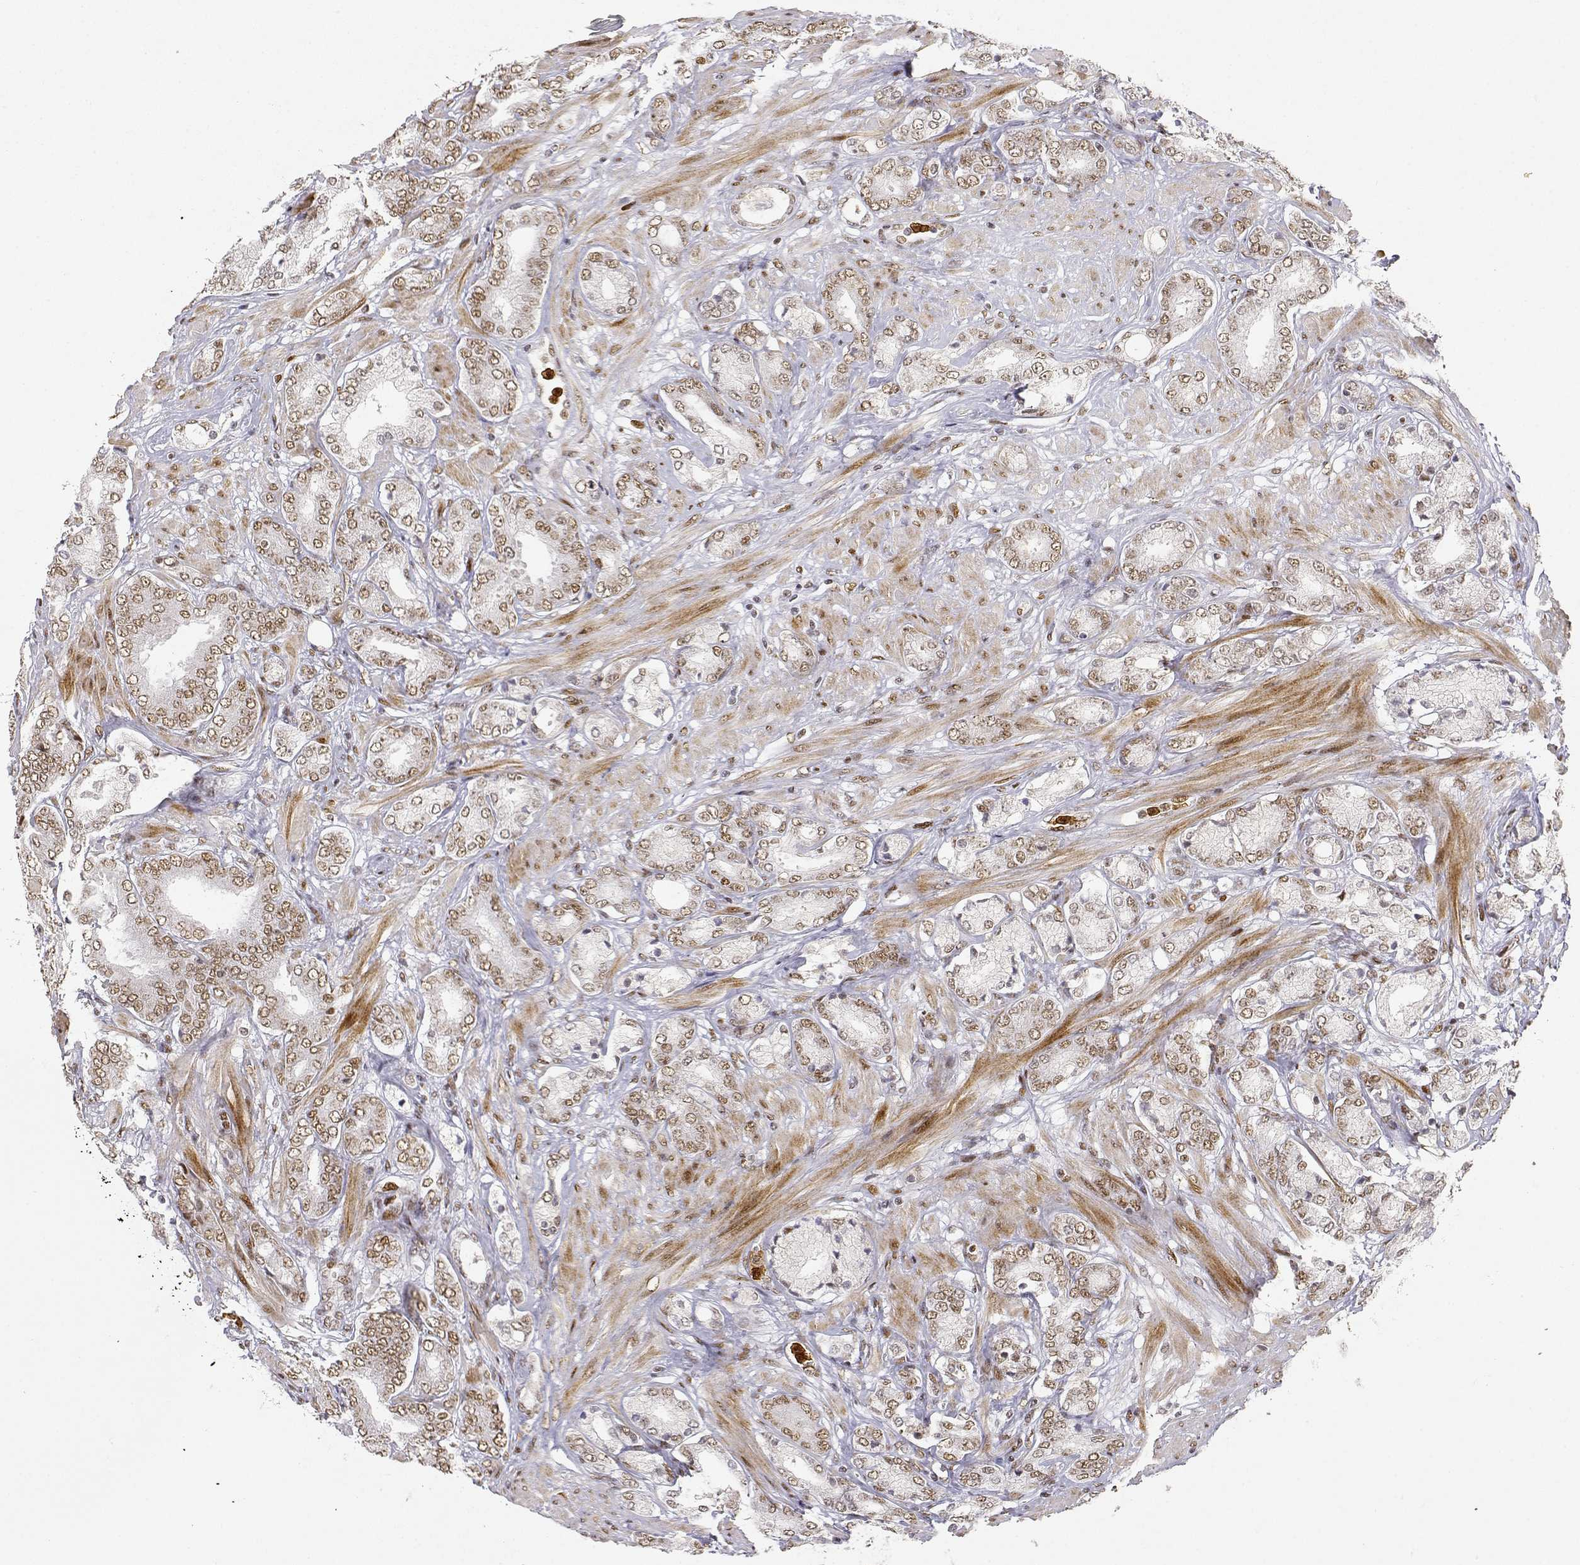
{"staining": {"intensity": "weak", "quantity": ">75%", "location": "nuclear"}, "tissue": "prostate cancer", "cell_type": "Tumor cells", "image_type": "cancer", "snomed": [{"axis": "morphology", "description": "Adenocarcinoma, High grade"}, {"axis": "topography", "description": "Prostate"}], "caption": "Immunohistochemistry (DAB (3,3'-diaminobenzidine)) staining of human adenocarcinoma (high-grade) (prostate) reveals weak nuclear protein staining in about >75% of tumor cells.", "gene": "RSF1", "patient": {"sex": "male", "age": 56}}